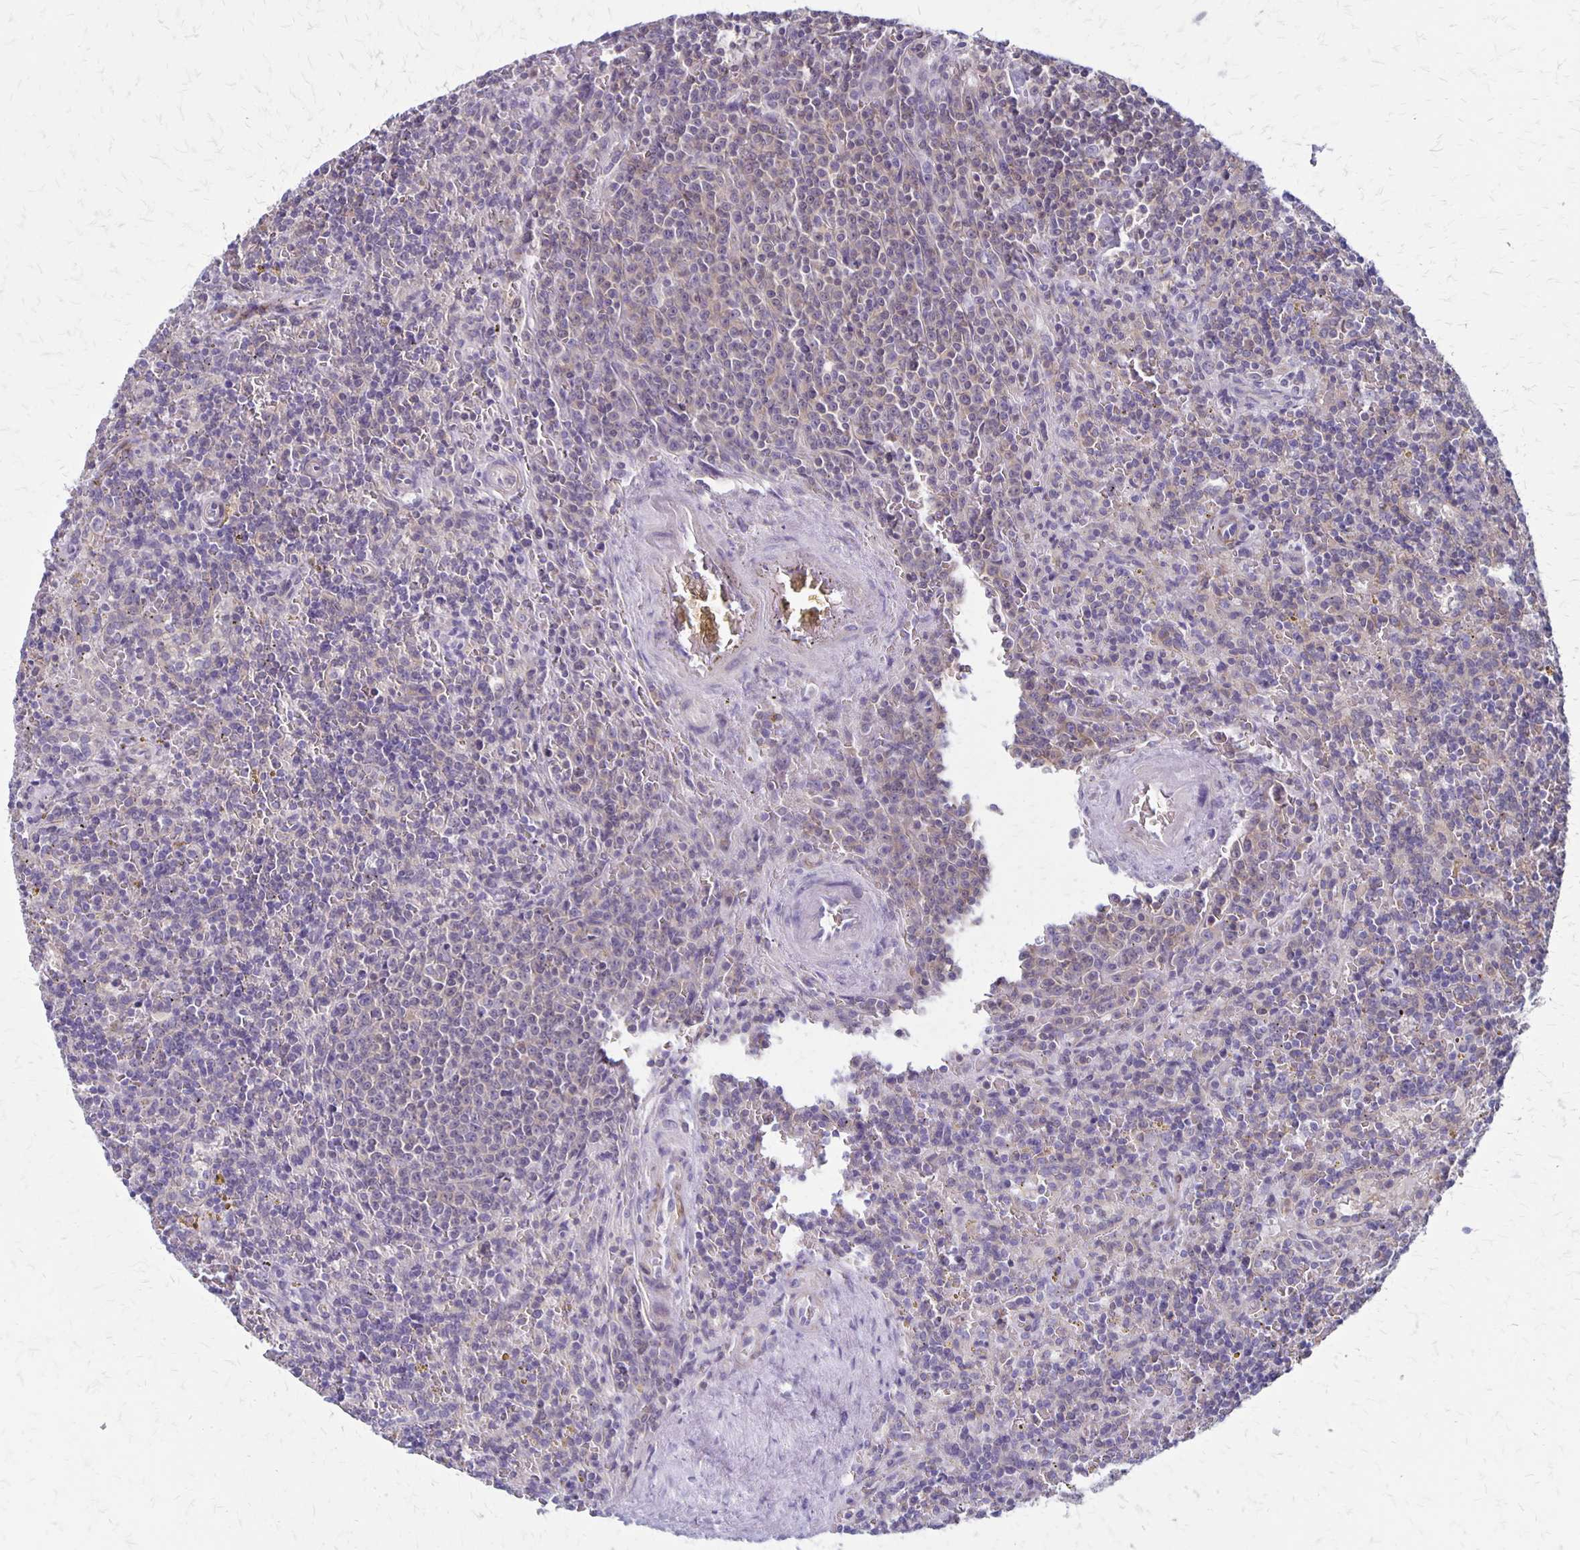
{"staining": {"intensity": "negative", "quantity": "none", "location": "none"}, "tissue": "lymphoma", "cell_type": "Tumor cells", "image_type": "cancer", "snomed": [{"axis": "morphology", "description": "Malignant lymphoma, non-Hodgkin's type, Low grade"}, {"axis": "topography", "description": "Spleen"}], "caption": "Tumor cells show no significant expression in malignant lymphoma, non-Hodgkin's type (low-grade).", "gene": "SEPTIN5", "patient": {"sex": "male", "age": 67}}